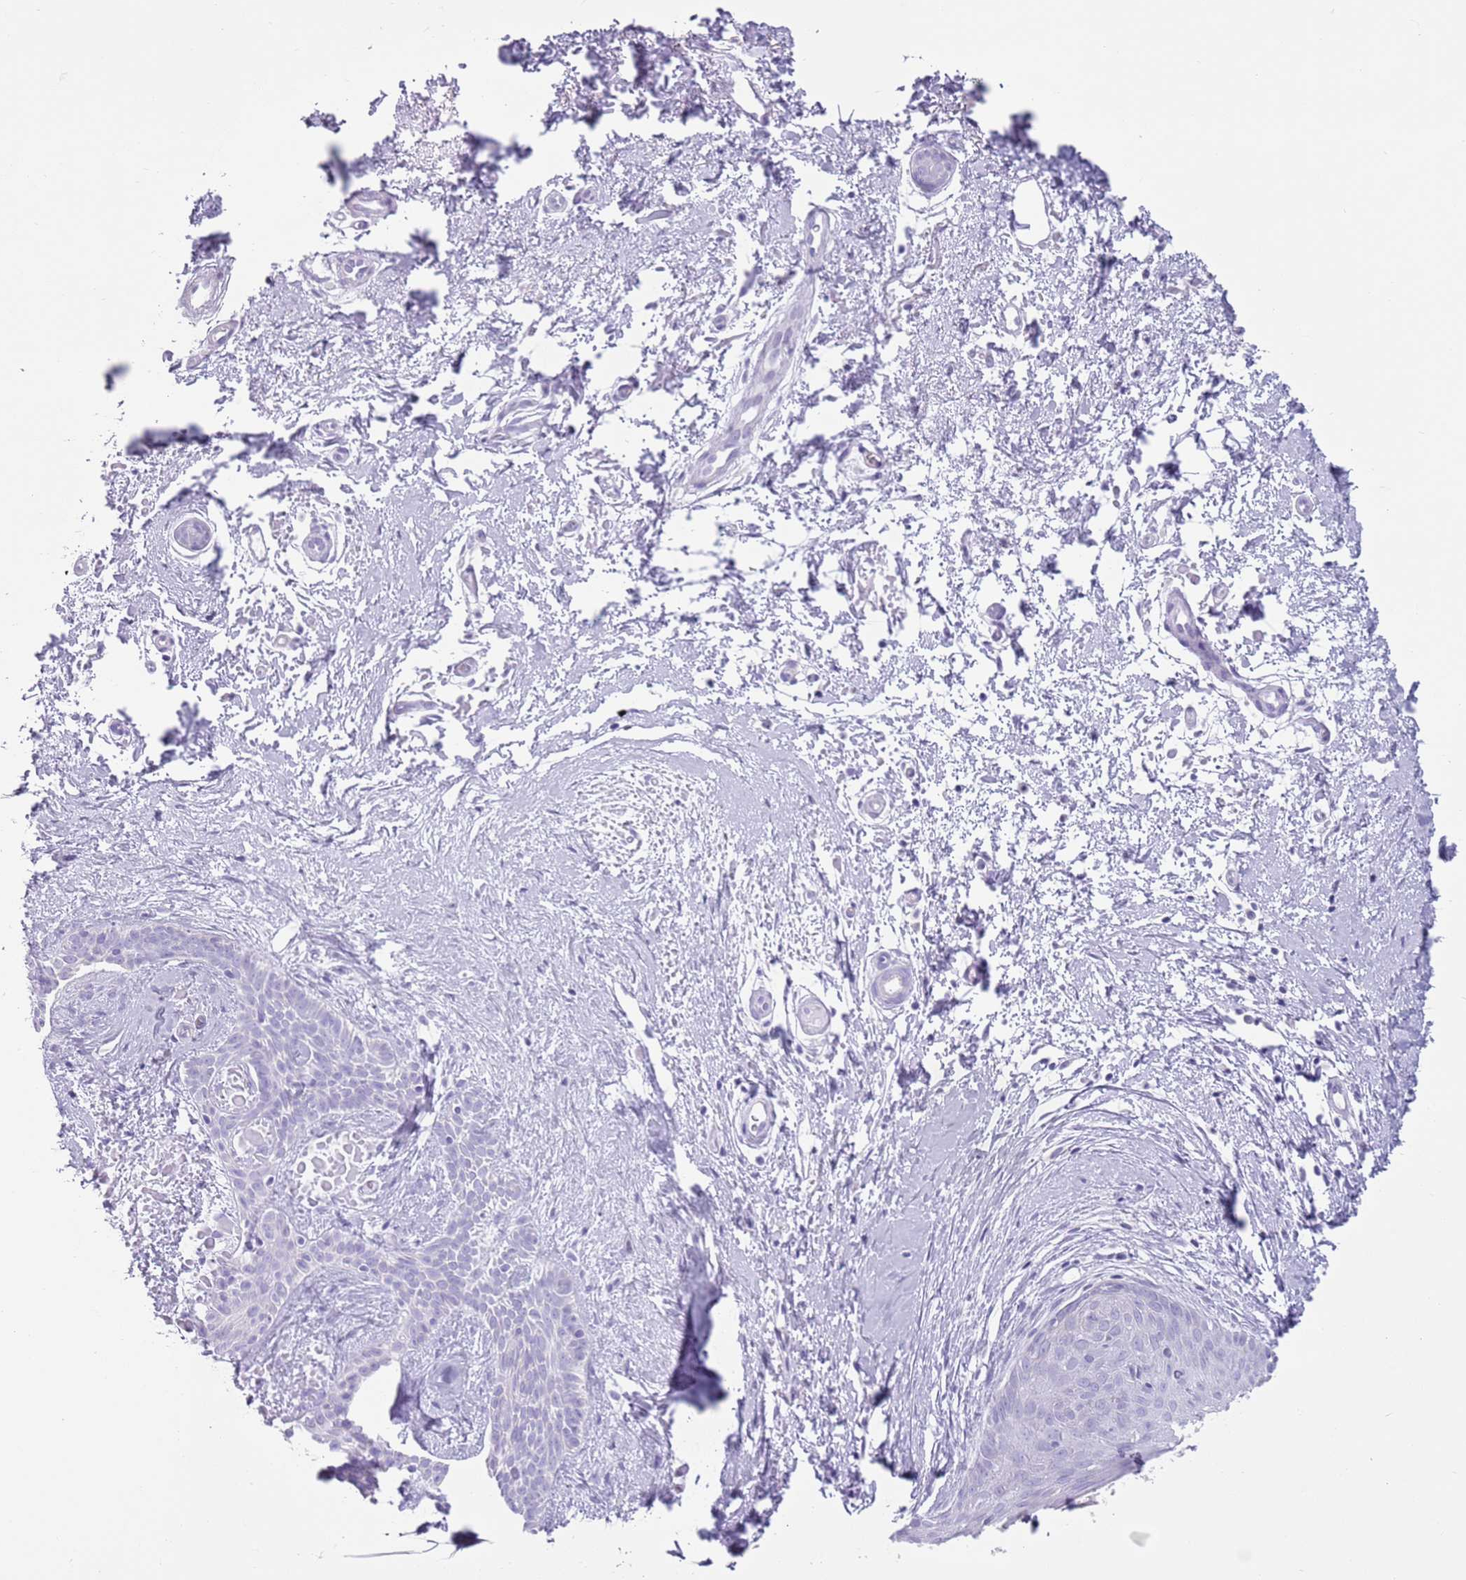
{"staining": {"intensity": "negative", "quantity": "none", "location": "none"}, "tissue": "skin cancer", "cell_type": "Tumor cells", "image_type": "cancer", "snomed": [{"axis": "morphology", "description": "Basal cell carcinoma"}, {"axis": "topography", "description": "Skin"}], "caption": "Immunohistochemistry (IHC) histopathology image of human skin basal cell carcinoma stained for a protein (brown), which displays no positivity in tumor cells.", "gene": "HYOU1", "patient": {"sex": "male", "age": 78}}